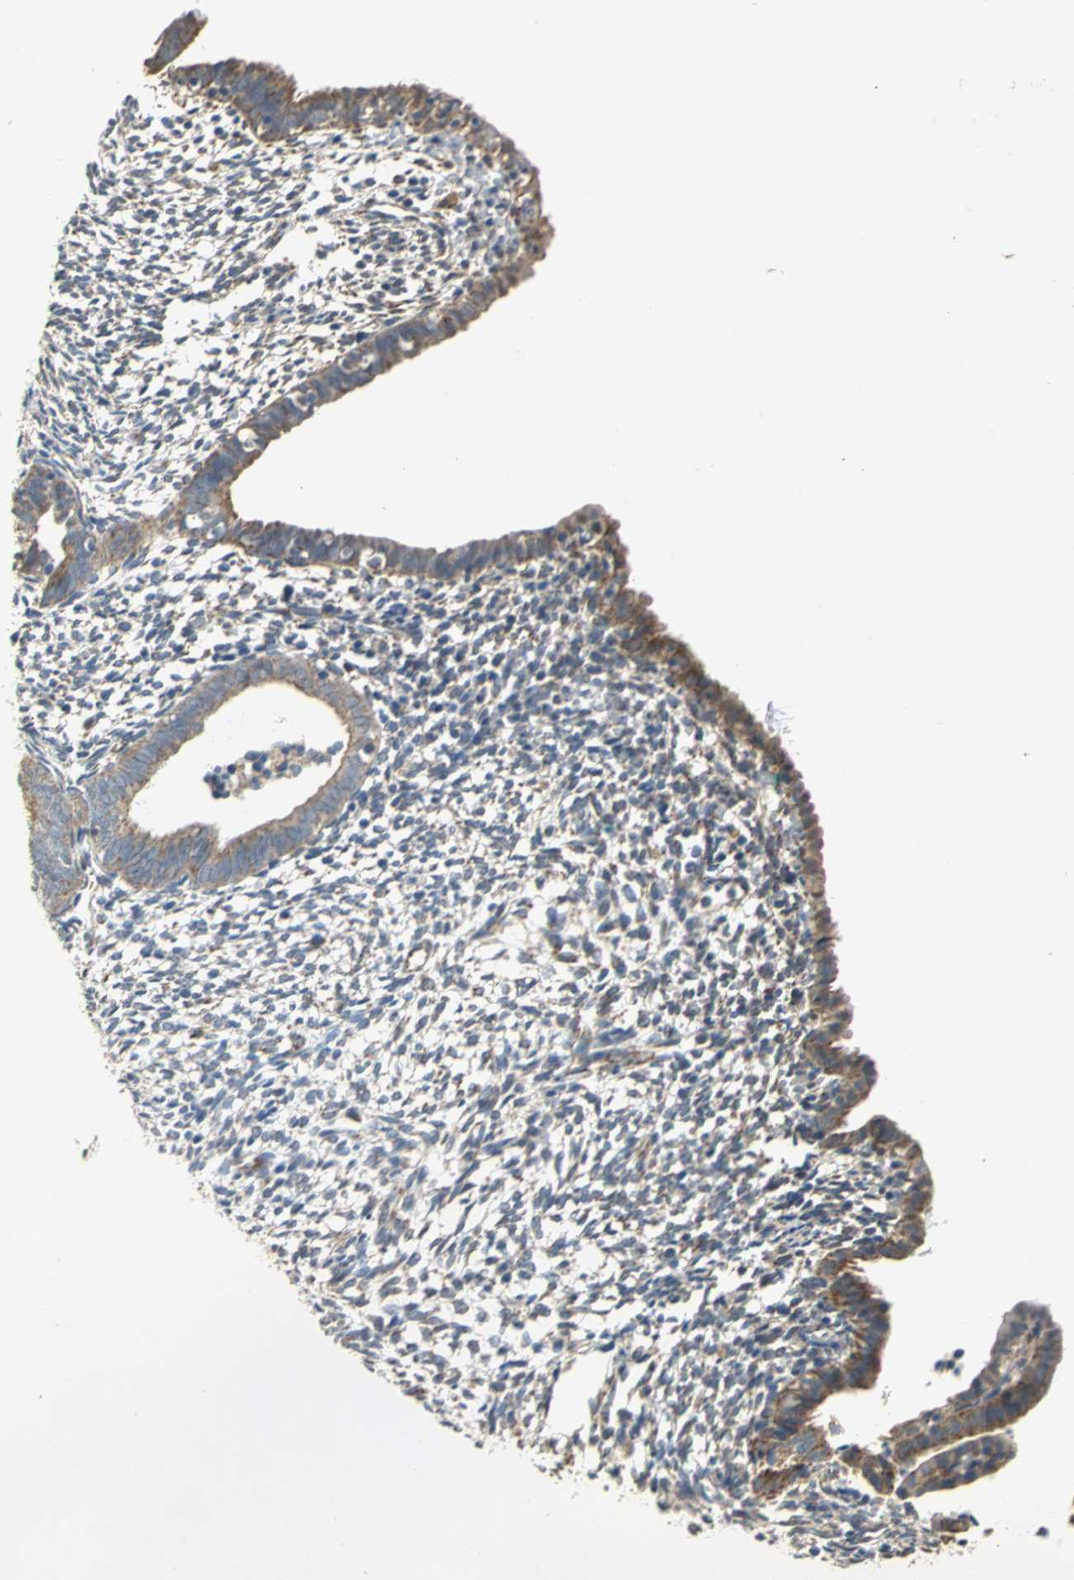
{"staining": {"intensity": "weak", "quantity": "25%-75%", "location": "cytoplasmic/membranous"}, "tissue": "endometrium", "cell_type": "Cells in endometrial stroma", "image_type": "normal", "snomed": [{"axis": "morphology", "description": "Normal tissue, NOS"}, {"axis": "morphology", "description": "Atrophy, NOS"}, {"axis": "topography", "description": "Uterus"}, {"axis": "topography", "description": "Endometrium"}], "caption": "Brown immunohistochemical staining in unremarkable endometrium shows weak cytoplasmic/membranous staining in about 25%-75% of cells in endometrial stroma.", "gene": "NDUFB5", "patient": {"sex": "female", "age": 68}}